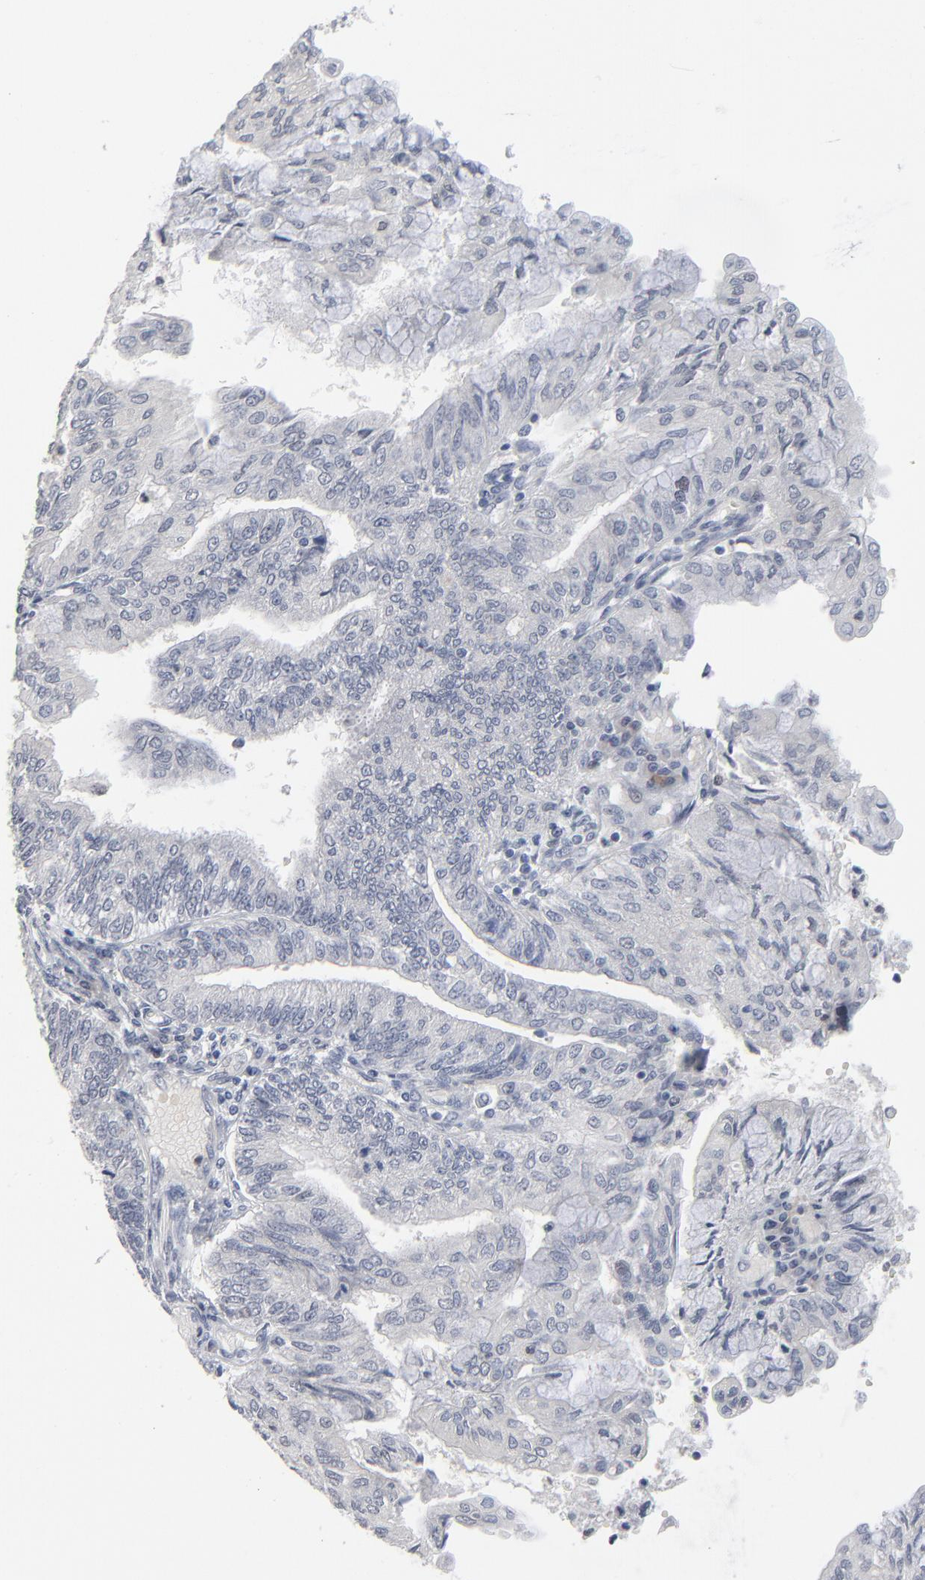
{"staining": {"intensity": "negative", "quantity": "none", "location": "none"}, "tissue": "endometrial cancer", "cell_type": "Tumor cells", "image_type": "cancer", "snomed": [{"axis": "morphology", "description": "Adenocarcinoma, NOS"}, {"axis": "topography", "description": "Endometrium"}], "caption": "This is an immunohistochemistry image of human endometrial adenocarcinoma. There is no positivity in tumor cells.", "gene": "FOXN2", "patient": {"sex": "female", "age": 59}}